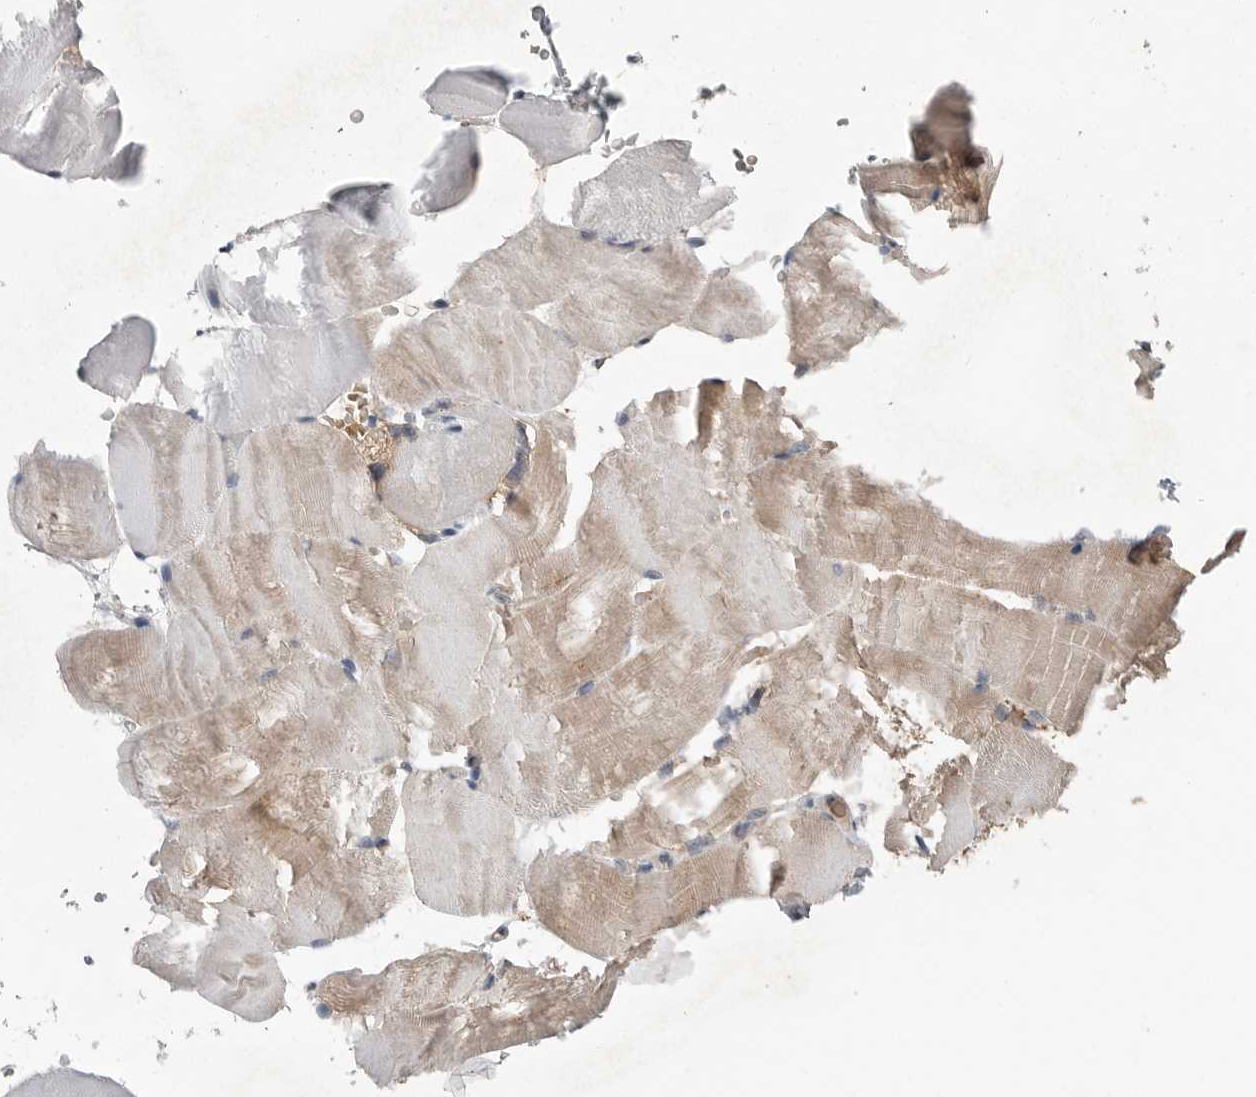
{"staining": {"intensity": "weak", "quantity": "25%-75%", "location": "cytoplasmic/membranous"}, "tissue": "skeletal muscle", "cell_type": "Myocytes", "image_type": "normal", "snomed": [{"axis": "morphology", "description": "Normal tissue, NOS"}, {"axis": "topography", "description": "Skeletal muscle"}, {"axis": "topography", "description": "Parathyroid gland"}], "caption": "A high-resolution photomicrograph shows IHC staining of unremarkable skeletal muscle, which reveals weak cytoplasmic/membranous positivity in about 25%-75% of myocytes.", "gene": "SCP2", "patient": {"sex": "female", "age": 37}}